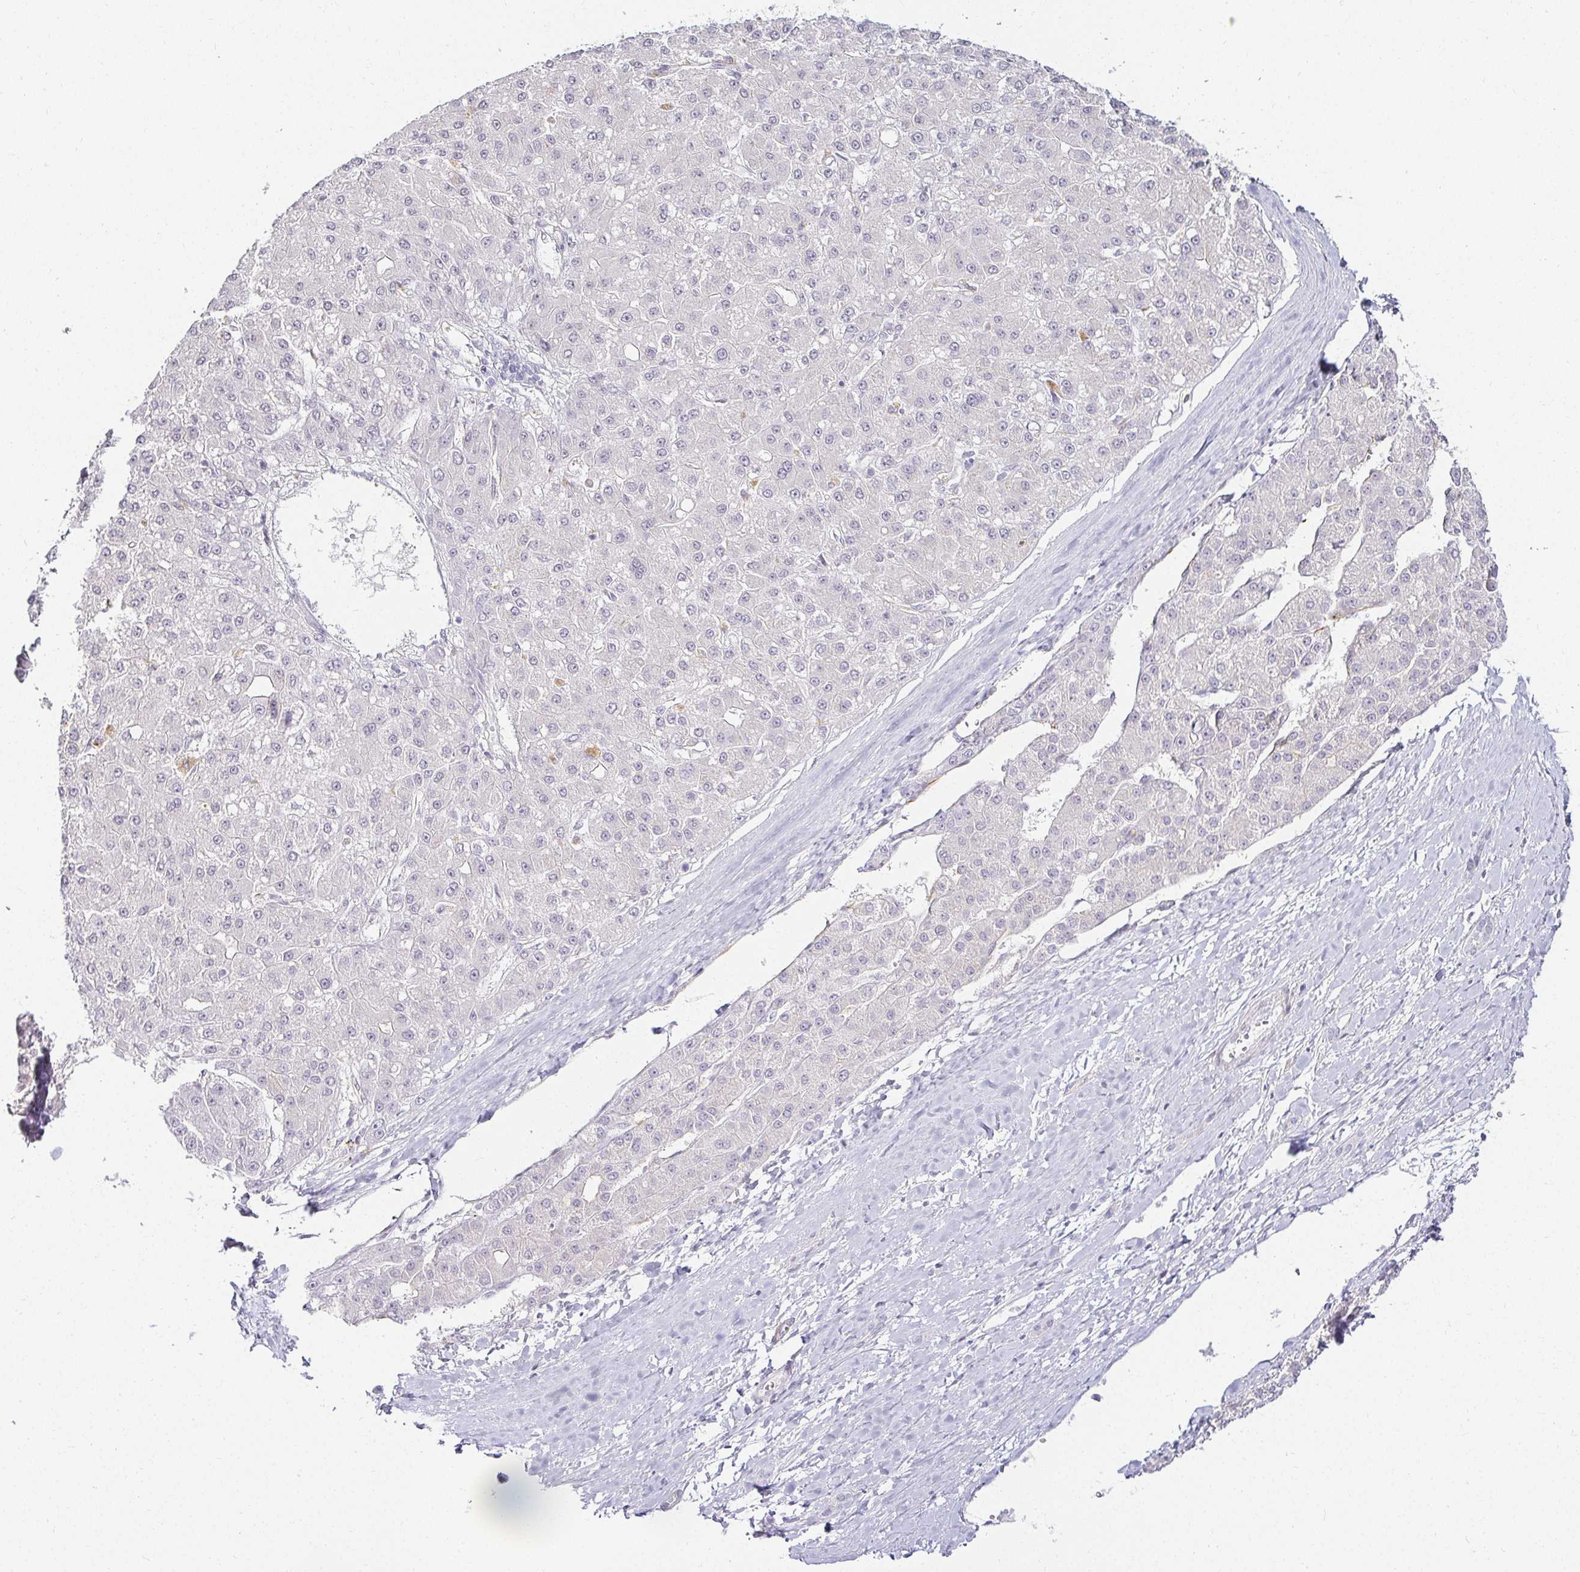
{"staining": {"intensity": "negative", "quantity": "none", "location": "none"}, "tissue": "liver cancer", "cell_type": "Tumor cells", "image_type": "cancer", "snomed": [{"axis": "morphology", "description": "Carcinoma, Hepatocellular, NOS"}, {"axis": "topography", "description": "Liver"}], "caption": "Tumor cells are negative for protein expression in human liver cancer. (Brightfield microscopy of DAB IHC at high magnification).", "gene": "ACAN", "patient": {"sex": "male", "age": 67}}